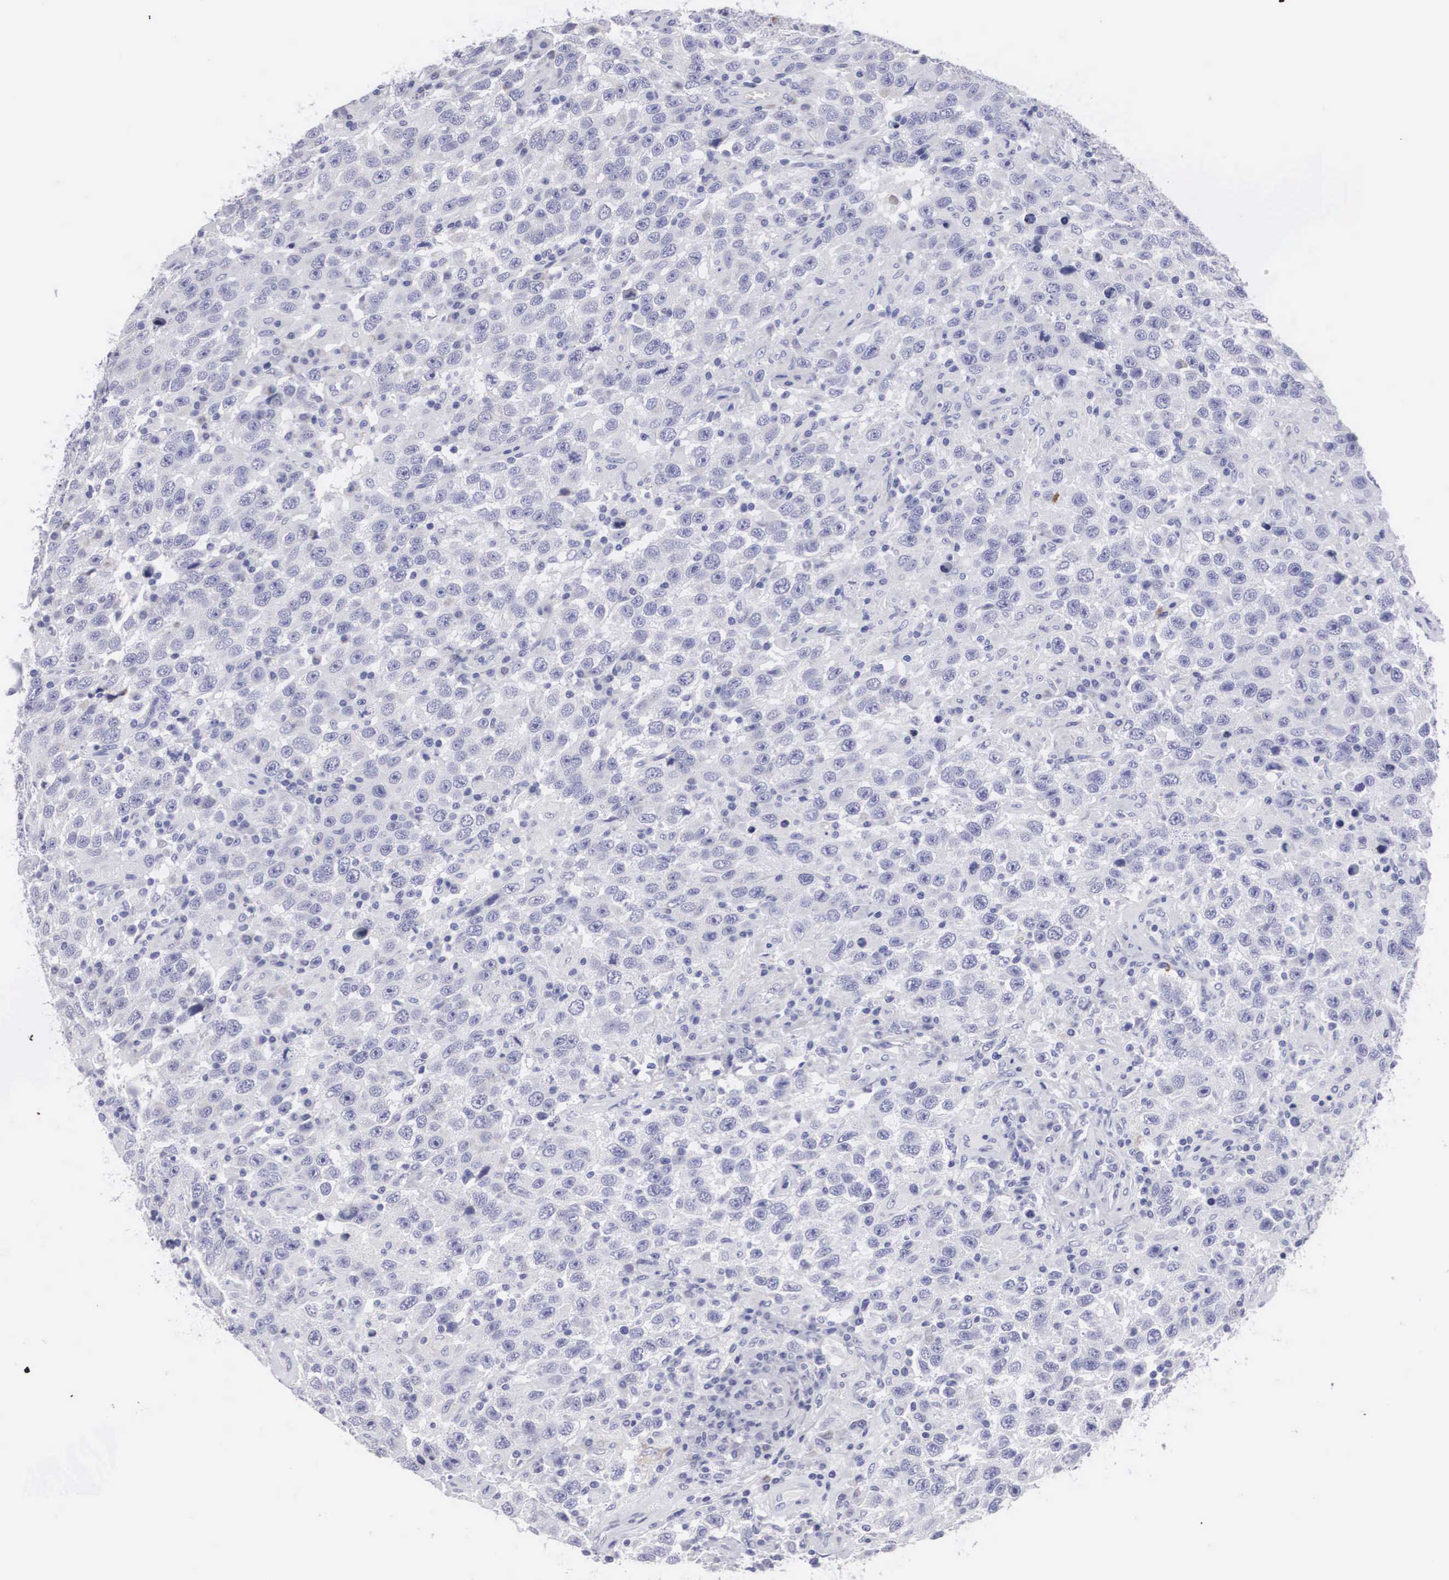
{"staining": {"intensity": "negative", "quantity": "none", "location": "none"}, "tissue": "testis cancer", "cell_type": "Tumor cells", "image_type": "cancer", "snomed": [{"axis": "morphology", "description": "Seminoma, NOS"}, {"axis": "topography", "description": "Testis"}], "caption": "The photomicrograph reveals no staining of tumor cells in seminoma (testis).", "gene": "ARMCX3", "patient": {"sex": "male", "age": 41}}